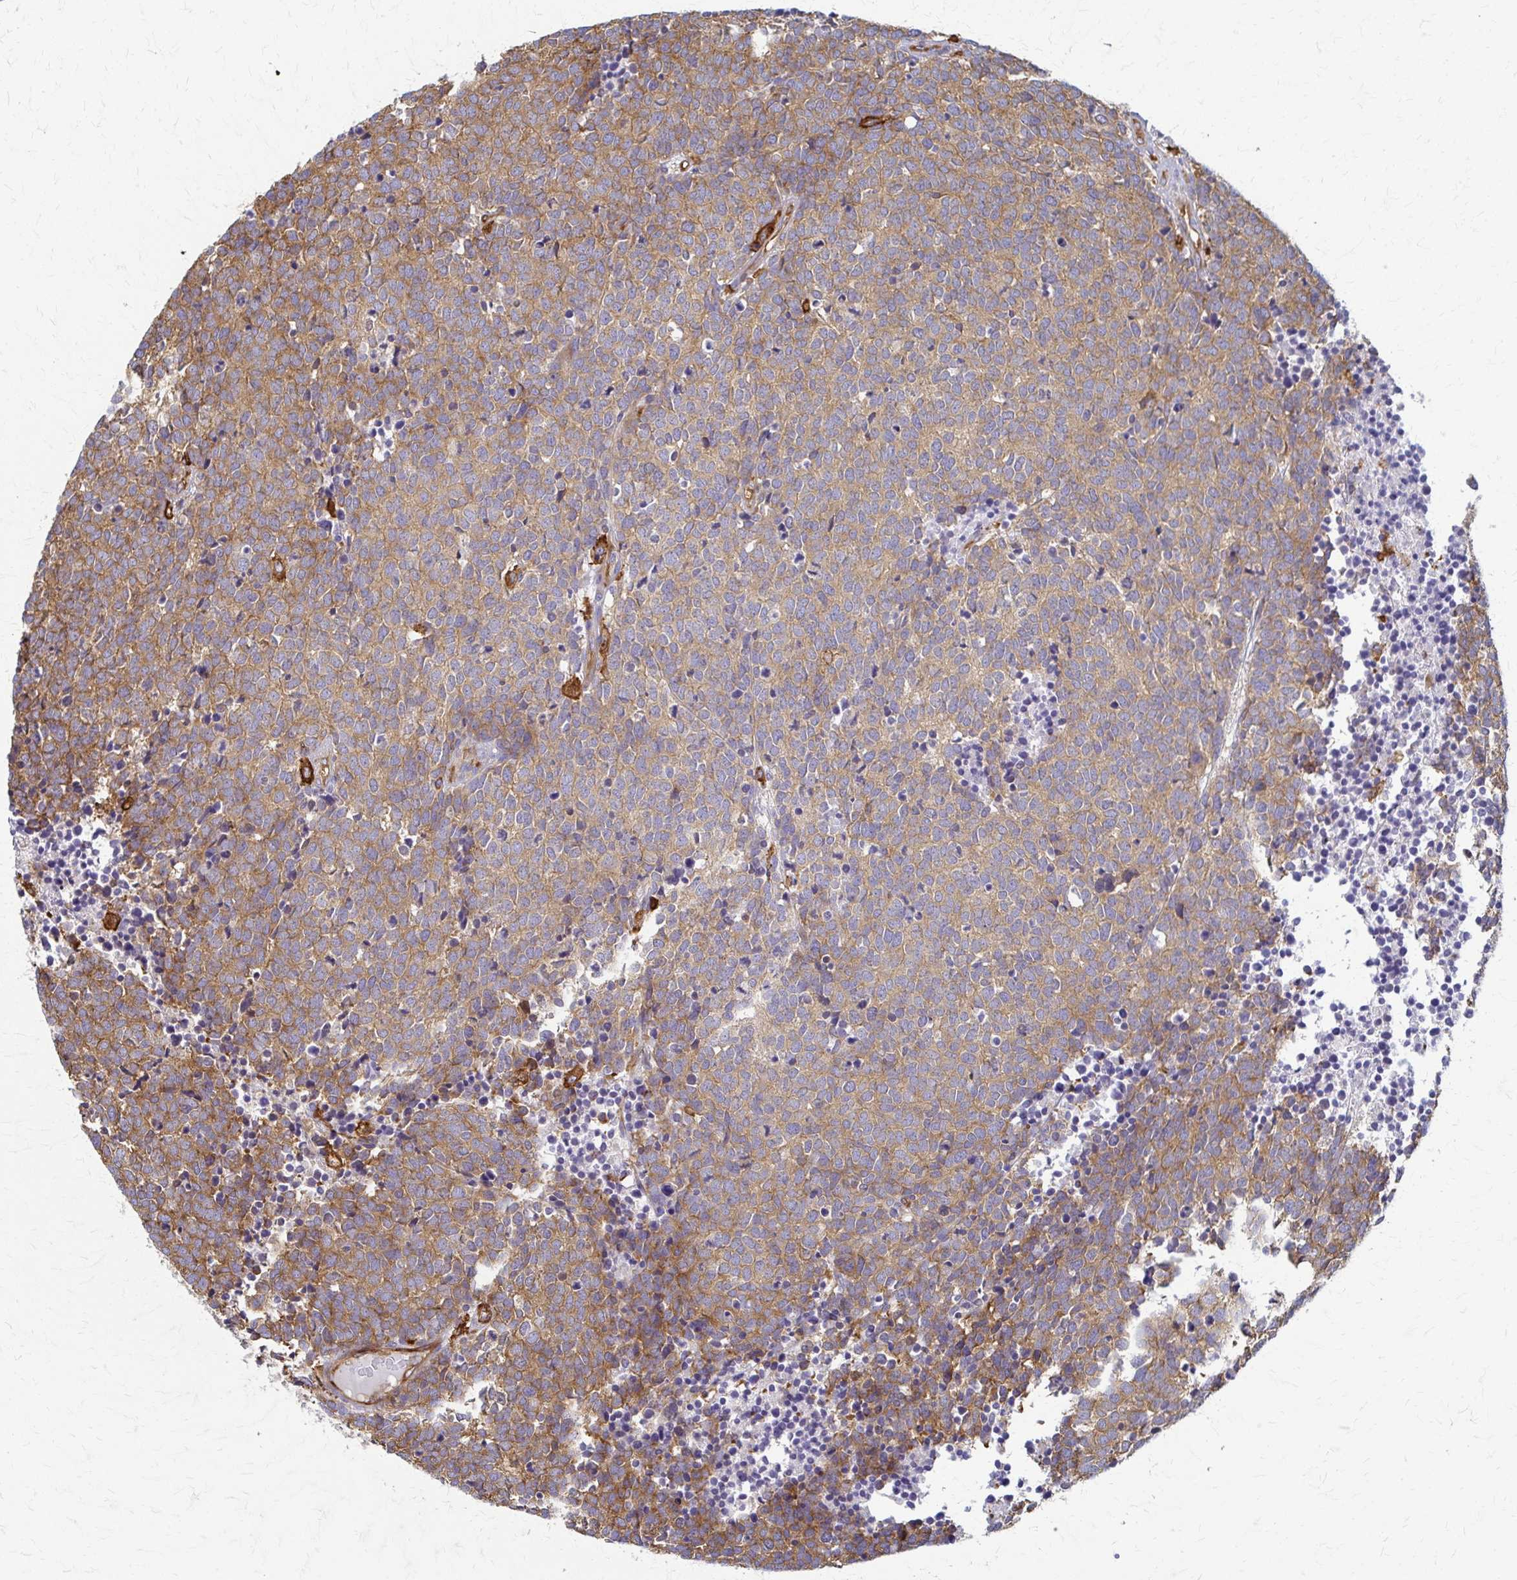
{"staining": {"intensity": "moderate", "quantity": ">75%", "location": "cytoplasmic/membranous"}, "tissue": "carcinoid", "cell_type": "Tumor cells", "image_type": "cancer", "snomed": [{"axis": "morphology", "description": "Carcinoid, malignant, NOS"}, {"axis": "topography", "description": "Skin"}], "caption": "Human carcinoid stained for a protein (brown) exhibits moderate cytoplasmic/membranous positive expression in approximately >75% of tumor cells.", "gene": "WASF2", "patient": {"sex": "female", "age": 79}}